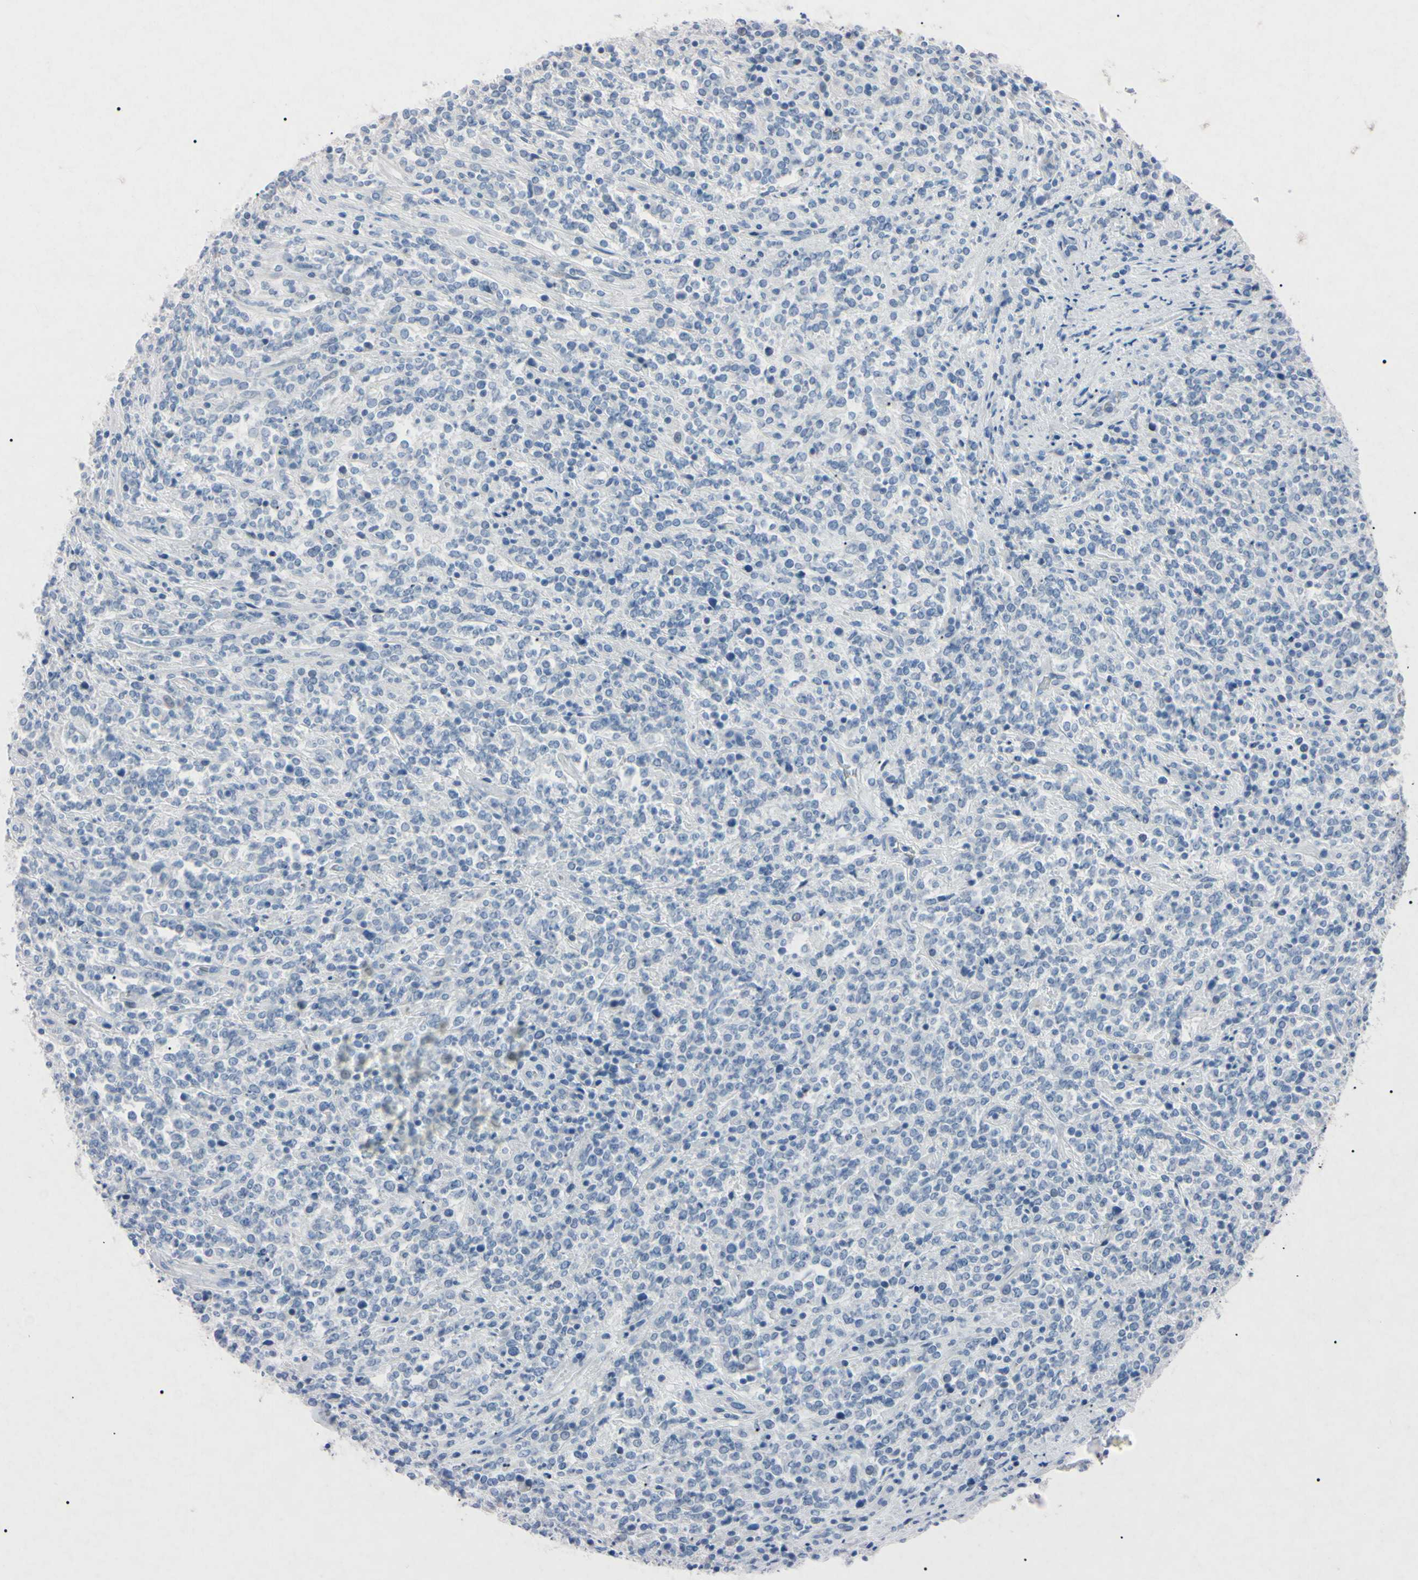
{"staining": {"intensity": "negative", "quantity": "none", "location": "none"}, "tissue": "lymphoma", "cell_type": "Tumor cells", "image_type": "cancer", "snomed": [{"axis": "morphology", "description": "Malignant lymphoma, non-Hodgkin's type, High grade"}, {"axis": "topography", "description": "Soft tissue"}], "caption": "There is no significant expression in tumor cells of malignant lymphoma, non-Hodgkin's type (high-grade). (Immunohistochemistry, brightfield microscopy, high magnification).", "gene": "ELN", "patient": {"sex": "male", "age": 18}}